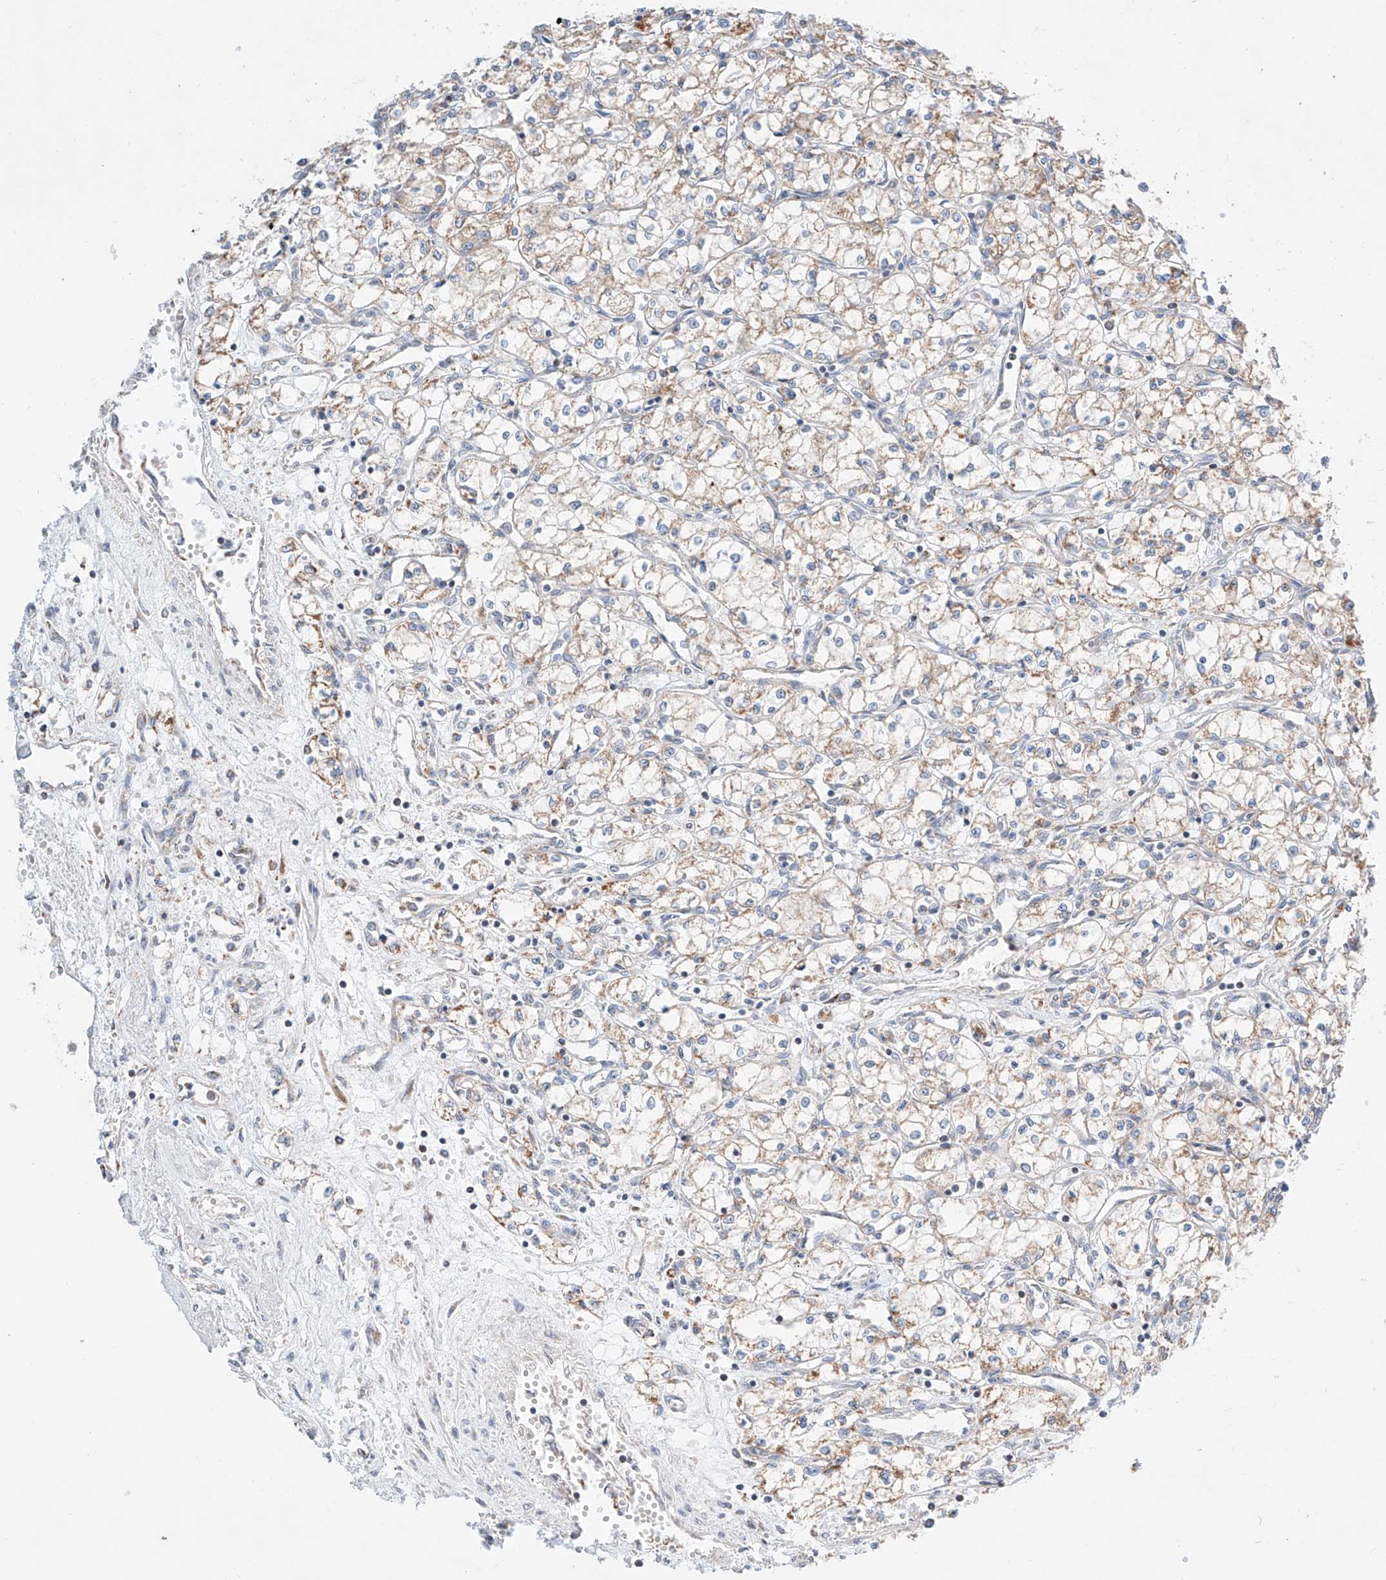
{"staining": {"intensity": "weak", "quantity": ">75%", "location": "cytoplasmic/membranous"}, "tissue": "renal cancer", "cell_type": "Tumor cells", "image_type": "cancer", "snomed": [{"axis": "morphology", "description": "Adenocarcinoma, NOS"}, {"axis": "topography", "description": "Kidney"}], "caption": "Renal cancer (adenocarcinoma) was stained to show a protein in brown. There is low levels of weak cytoplasmic/membranous expression in approximately >75% of tumor cells. Immunohistochemistry (ihc) stains the protein of interest in brown and the nuclei are stained blue.", "gene": "KTI12", "patient": {"sex": "male", "age": 59}}